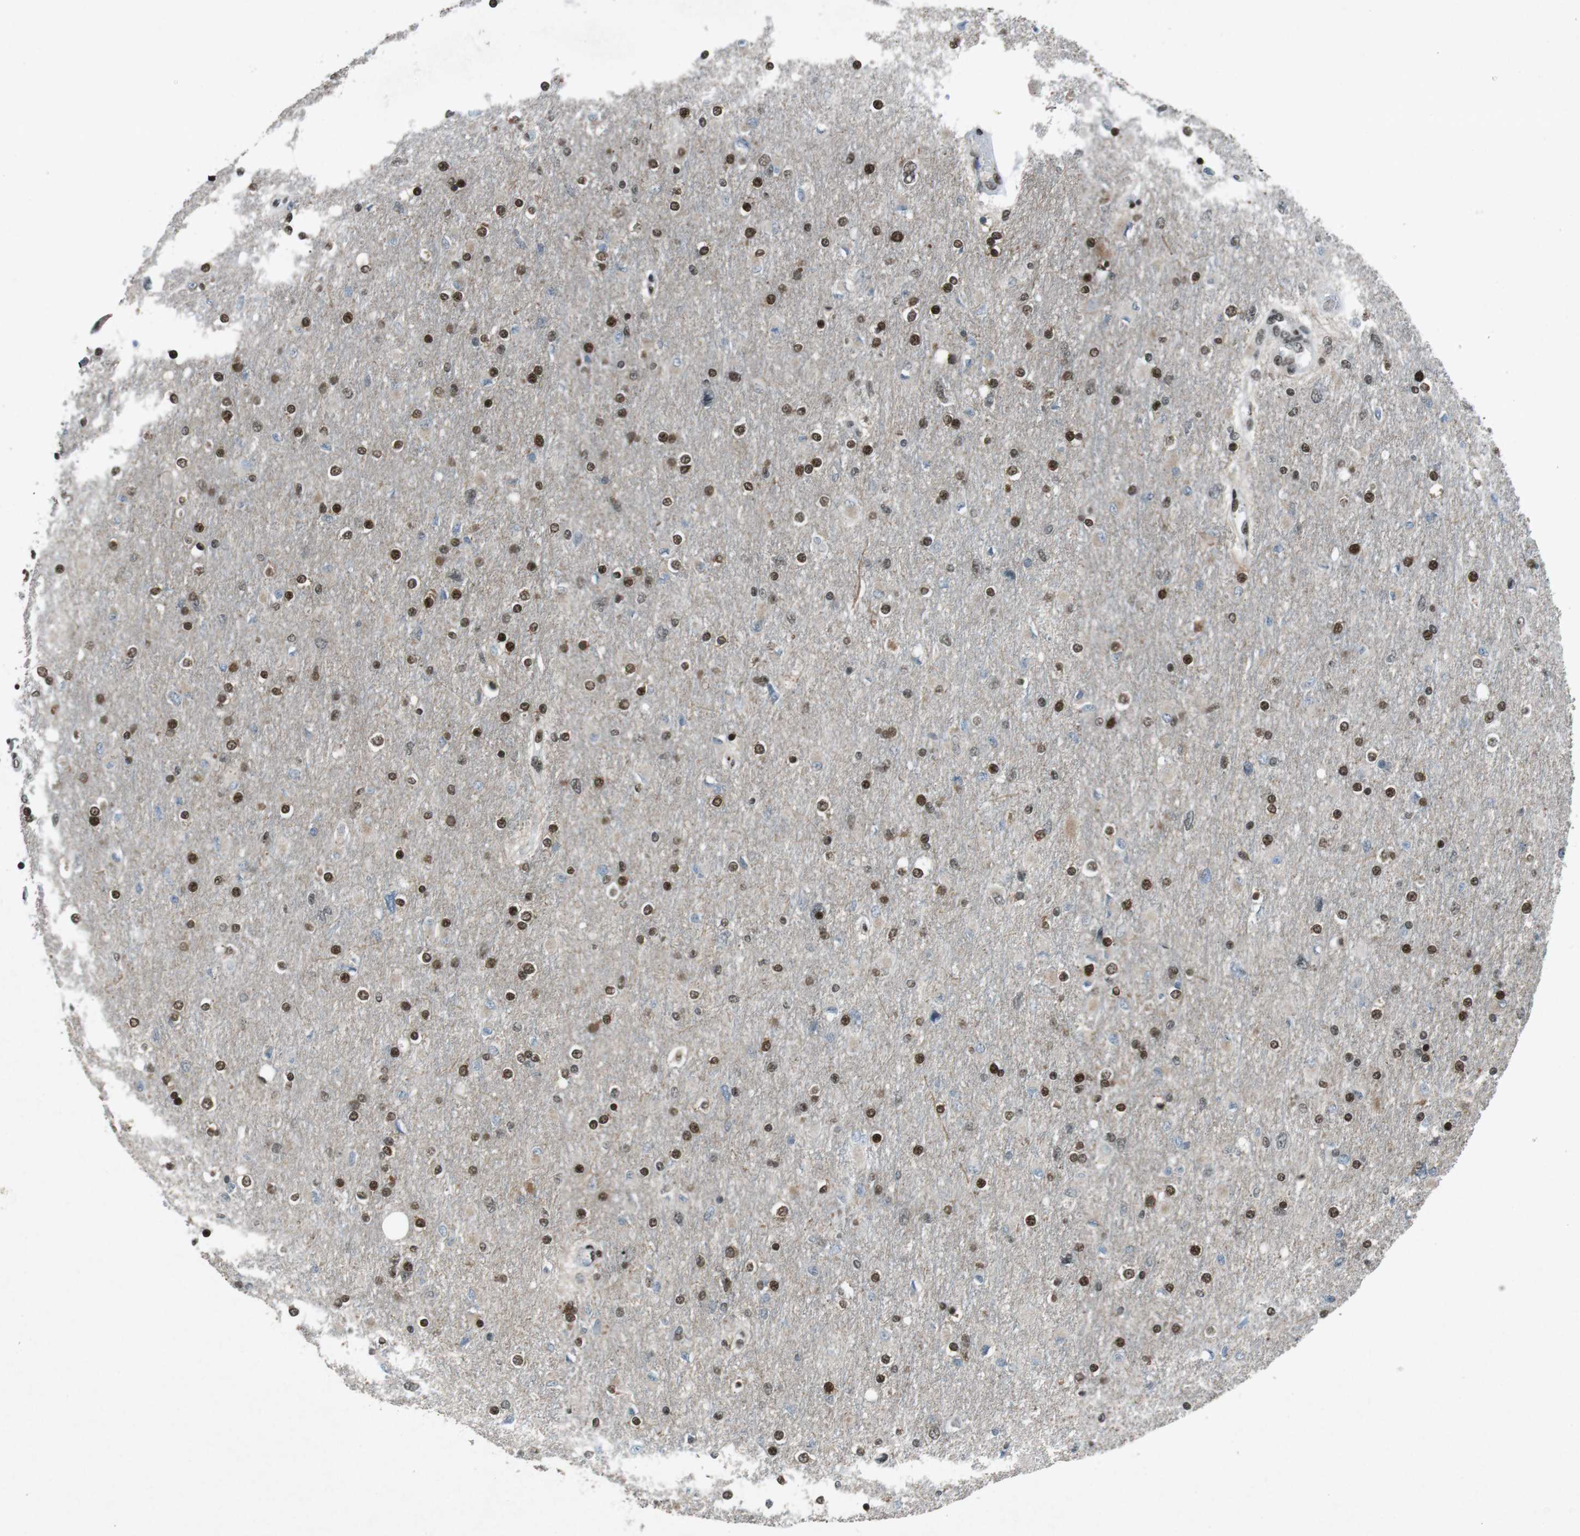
{"staining": {"intensity": "strong", "quantity": "25%-75%", "location": "nuclear"}, "tissue": "glioma", "cell_type": "Tumor cells", "image_type": "cancer", "snomed": [{"axis": "morphology", "description": "Glioma, malignant, High grade"}, {"axis": "topography", "description": "Cerebral cortex"}], "caption": "Immunohistochemistry (IHC) photomicrograph of neoplastic tissue: human malignant glioma (high-grade) stained using IHC exhibits high levels of strong protein expression localized specifically in the nuclear of tumor cells, appearing as a nuclear brown color.", "gene": "TAF1", "patient": {"sex": "female", "age": 36}}